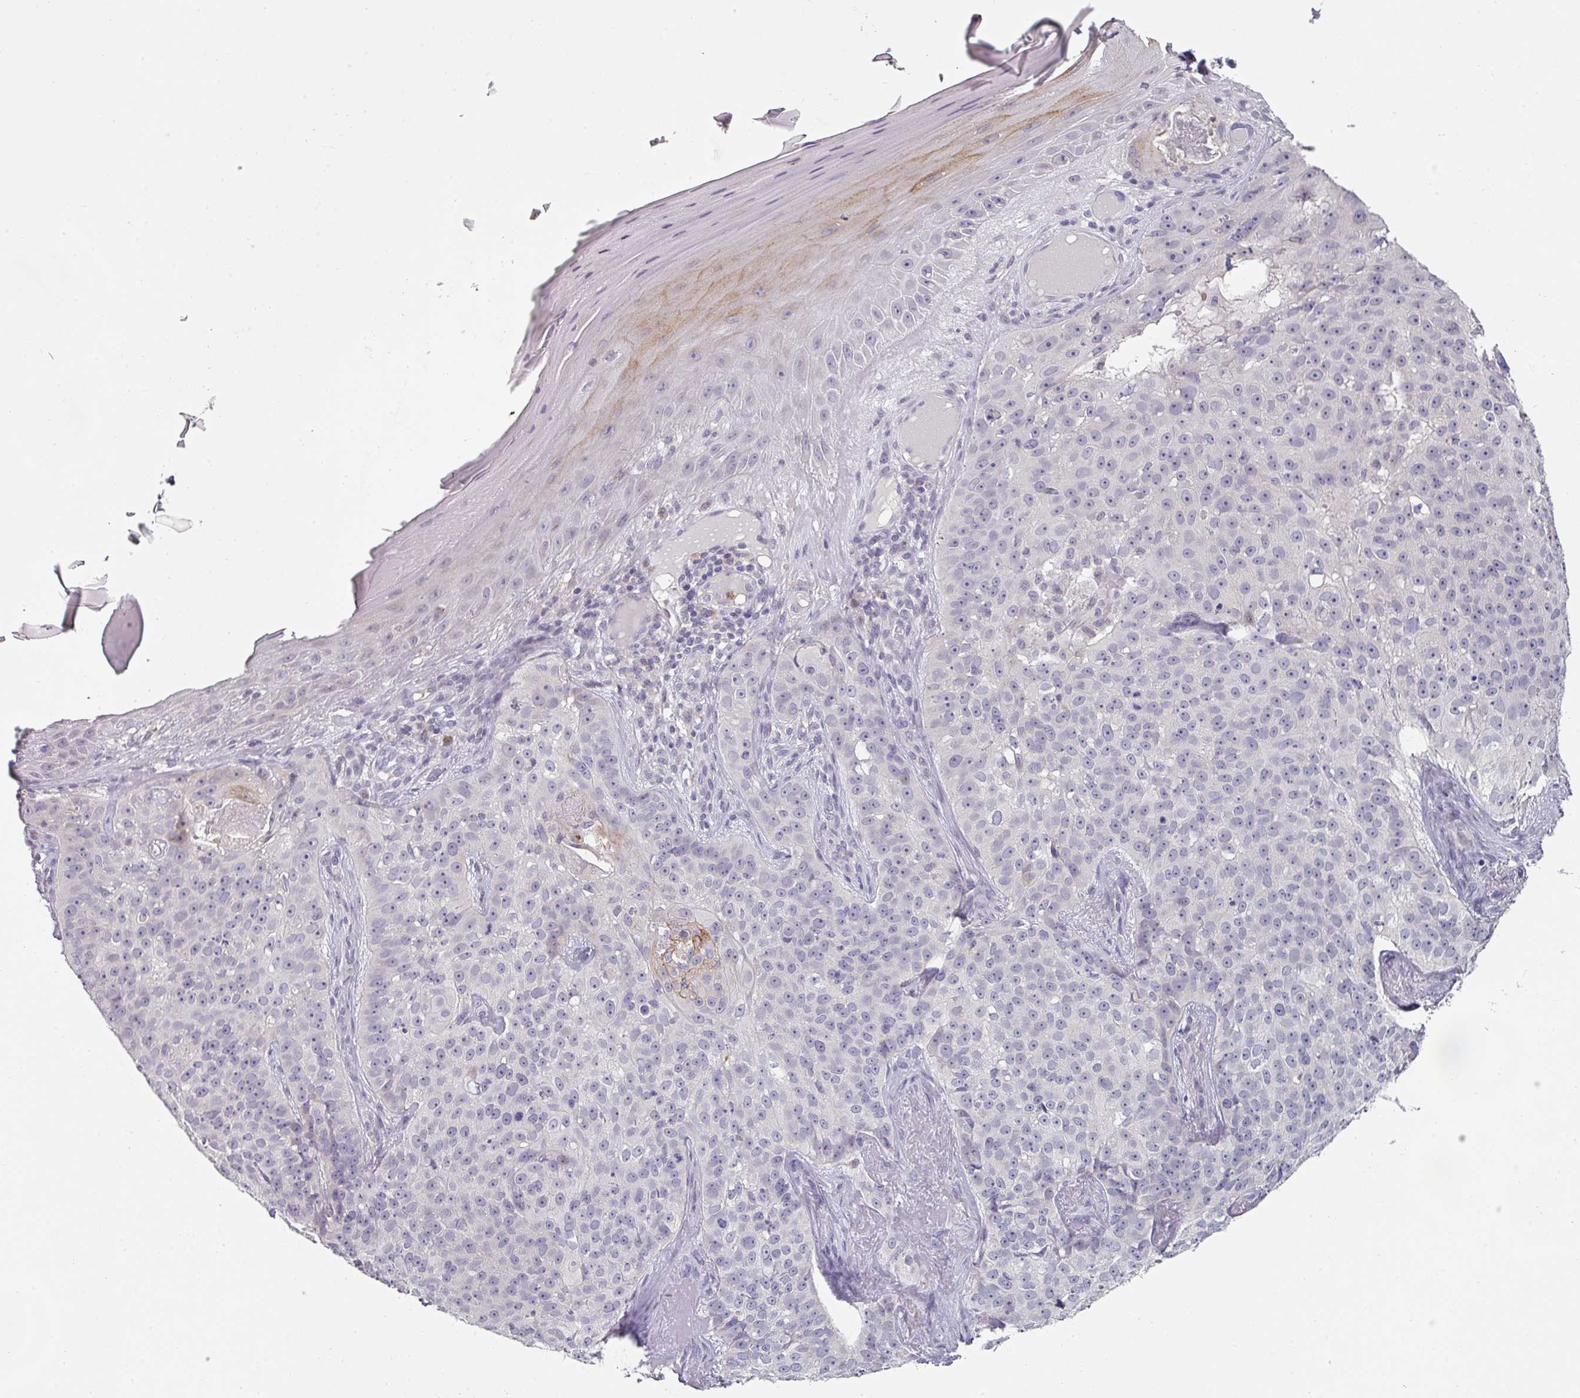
{"staining": {"intensity": "negative", "quantity": "none", "location": "none"}, "tissue": "skin cancer", "cell_type": "Tumor cells", "image_type": "cancer", "snomed": [{"axis": "morphology", "description": "Basal cell carcinoma"}, {"axis": "topography", "description": "Skin"}], "caption": "DAB (3,3'-diaminobenzidine) immunohistochemical staining of human skin cancer (basal cell carcinoma) displays no significant positivity in tumor cells.", "gene": "BTLA", "patient": {"sex": "female", "age": 92}}